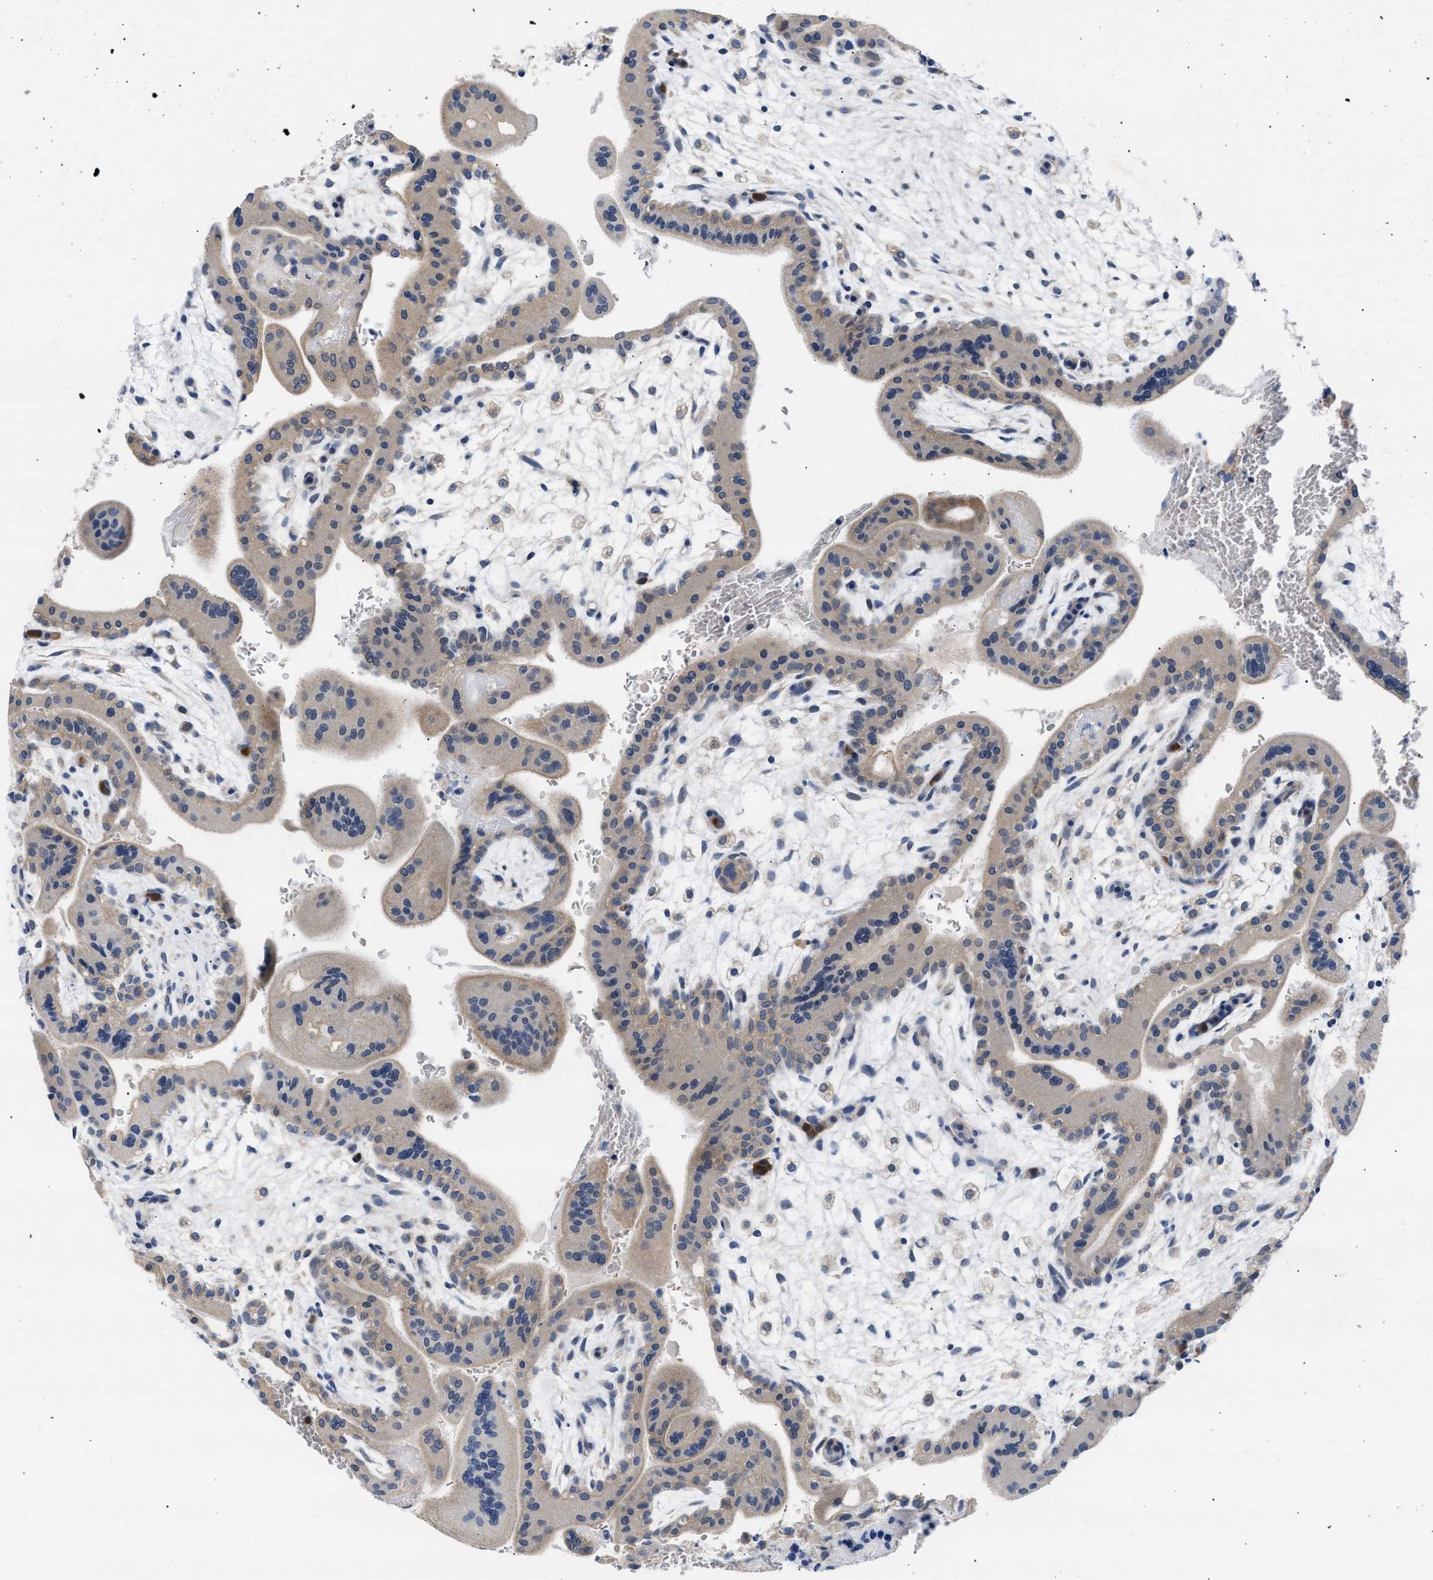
{"staining": {"intensity": "weak", "quantity": ">75%", "location": "cytoplasmic/membranous"}, "tissue": "placenta", "cell_type": "Decidual cells", "image_type": "normal", "snomed": [{"axis": "morphology", "description": "Normal tissue, NOS"}, {"axis": "topography", "description": "Placenta"}], "caption": "Protein staining by immunohistochemistry demonstrates weak cytoplasmic/membranous positivity in approximately >75% of decidual cells in benign placenta. (DAB (3,3'-diaminobenzidine) IHC with brightfield microscopy, high magnification).", "gene": "RINT1", "patient": {"sex": "female", "age": 35}}